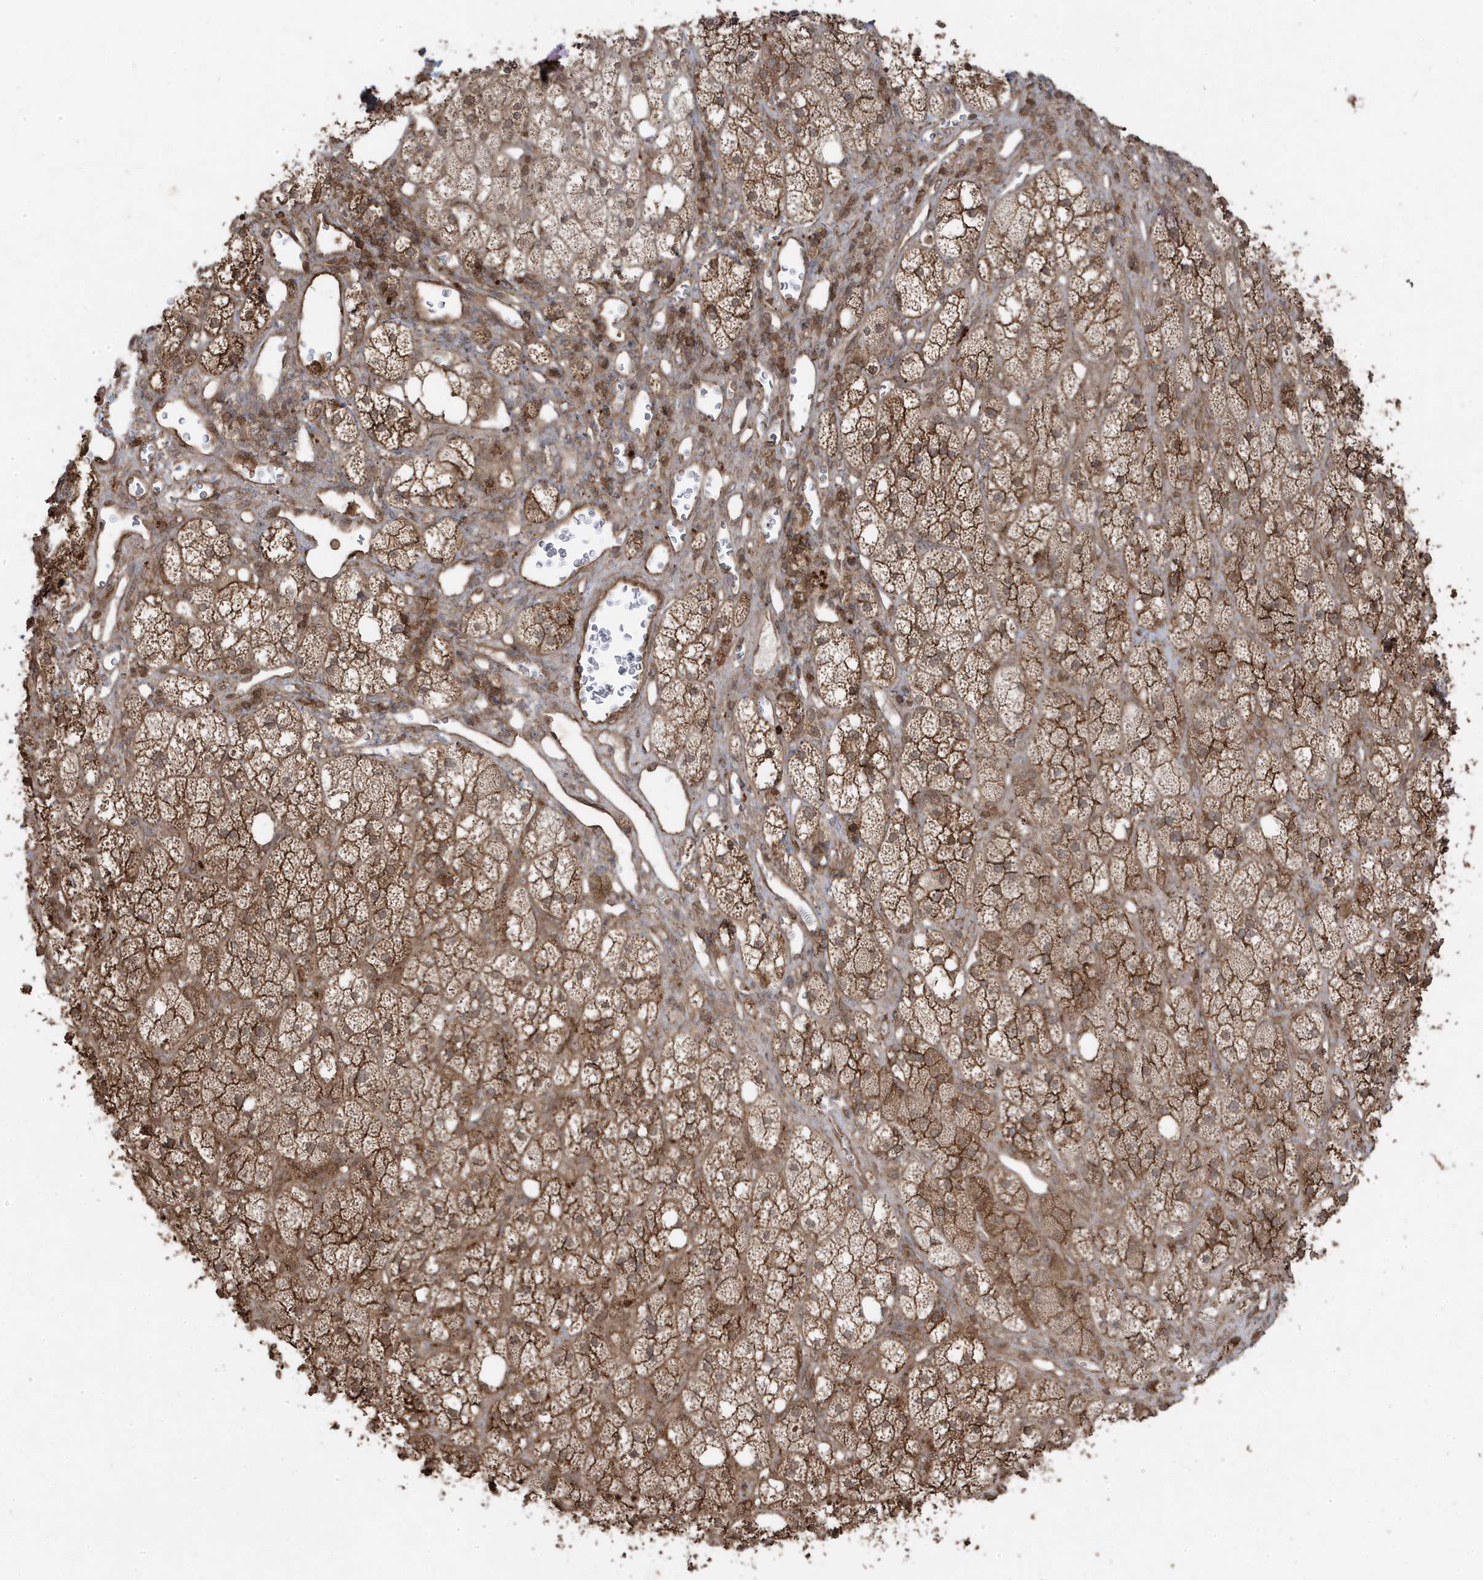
{"staining": {"intensity": "strong", "quantity": ">75%", "location": "cytoplasmic/membranous"}, "tissue": "adrenal gland", "cell_type": "Glandular cells", "image_type": "normal", "snomed": [{"axis": "morphology", "description": "Normal tissue, NOS"}, {"axis": "topography", "description": "Adrenal gland"}], "caption": "Immunohistochemistry staining of benign adrenal gland, which reveals high levels of strong cytoplasmic/membranous positivity in approximately >75% of glandular cells indicating strong cytoplasmic/membranous protein staining. The staining was performed using DAB (brown) for protein detection and nuclei were counterstained in hematoxylin (blue).", "gene": "ASAP1", "patient": {"sex": "male", "age": 61}}